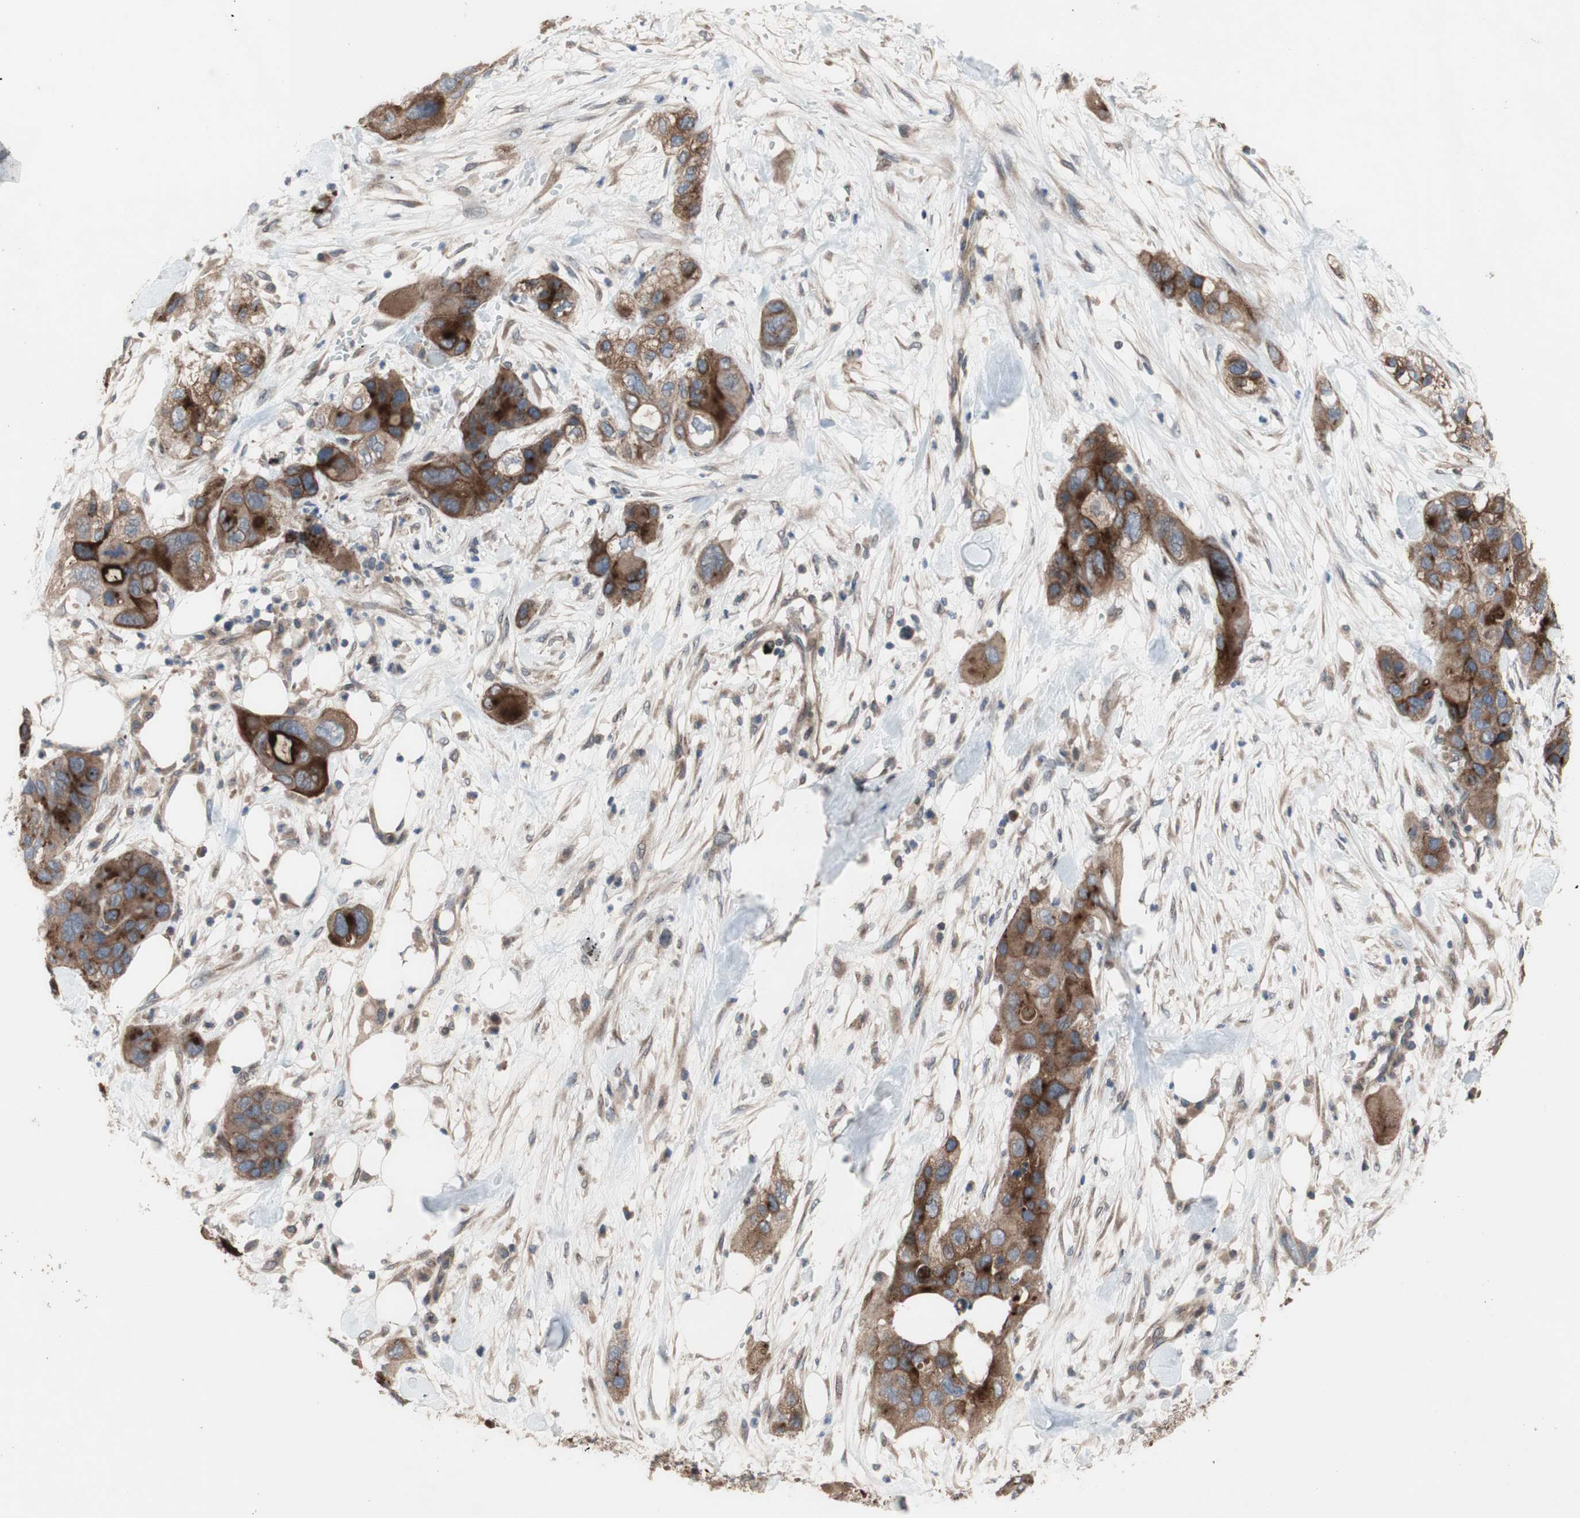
{"staining": {"intensity": "strong", "quantity": ">75%", "location": "cytoplasmic/membranous"}, "tissue": "pancreatic cancer", "cell_type": "Tumor cells", "image_type": "cancer", "snomed": [{"axis": "morphology", "description": "Adenocarcinoma, NOS"}, {"axis": "topography", "description": "Pancreas"}], "caption": "Brown immunohistochemical staining in adenocarcinoma (pancreatic) displays strong cytoplasmic/membranous staining in about >75% of tumor cells. (Stains: DAB (3,3'-diaminobenzidine) in brown, nuclei in blue, Microscopy: brightfield microscopy at high magnification).", "gene": "OAZ1", "patient": {"sex": "female", "age": 71}}